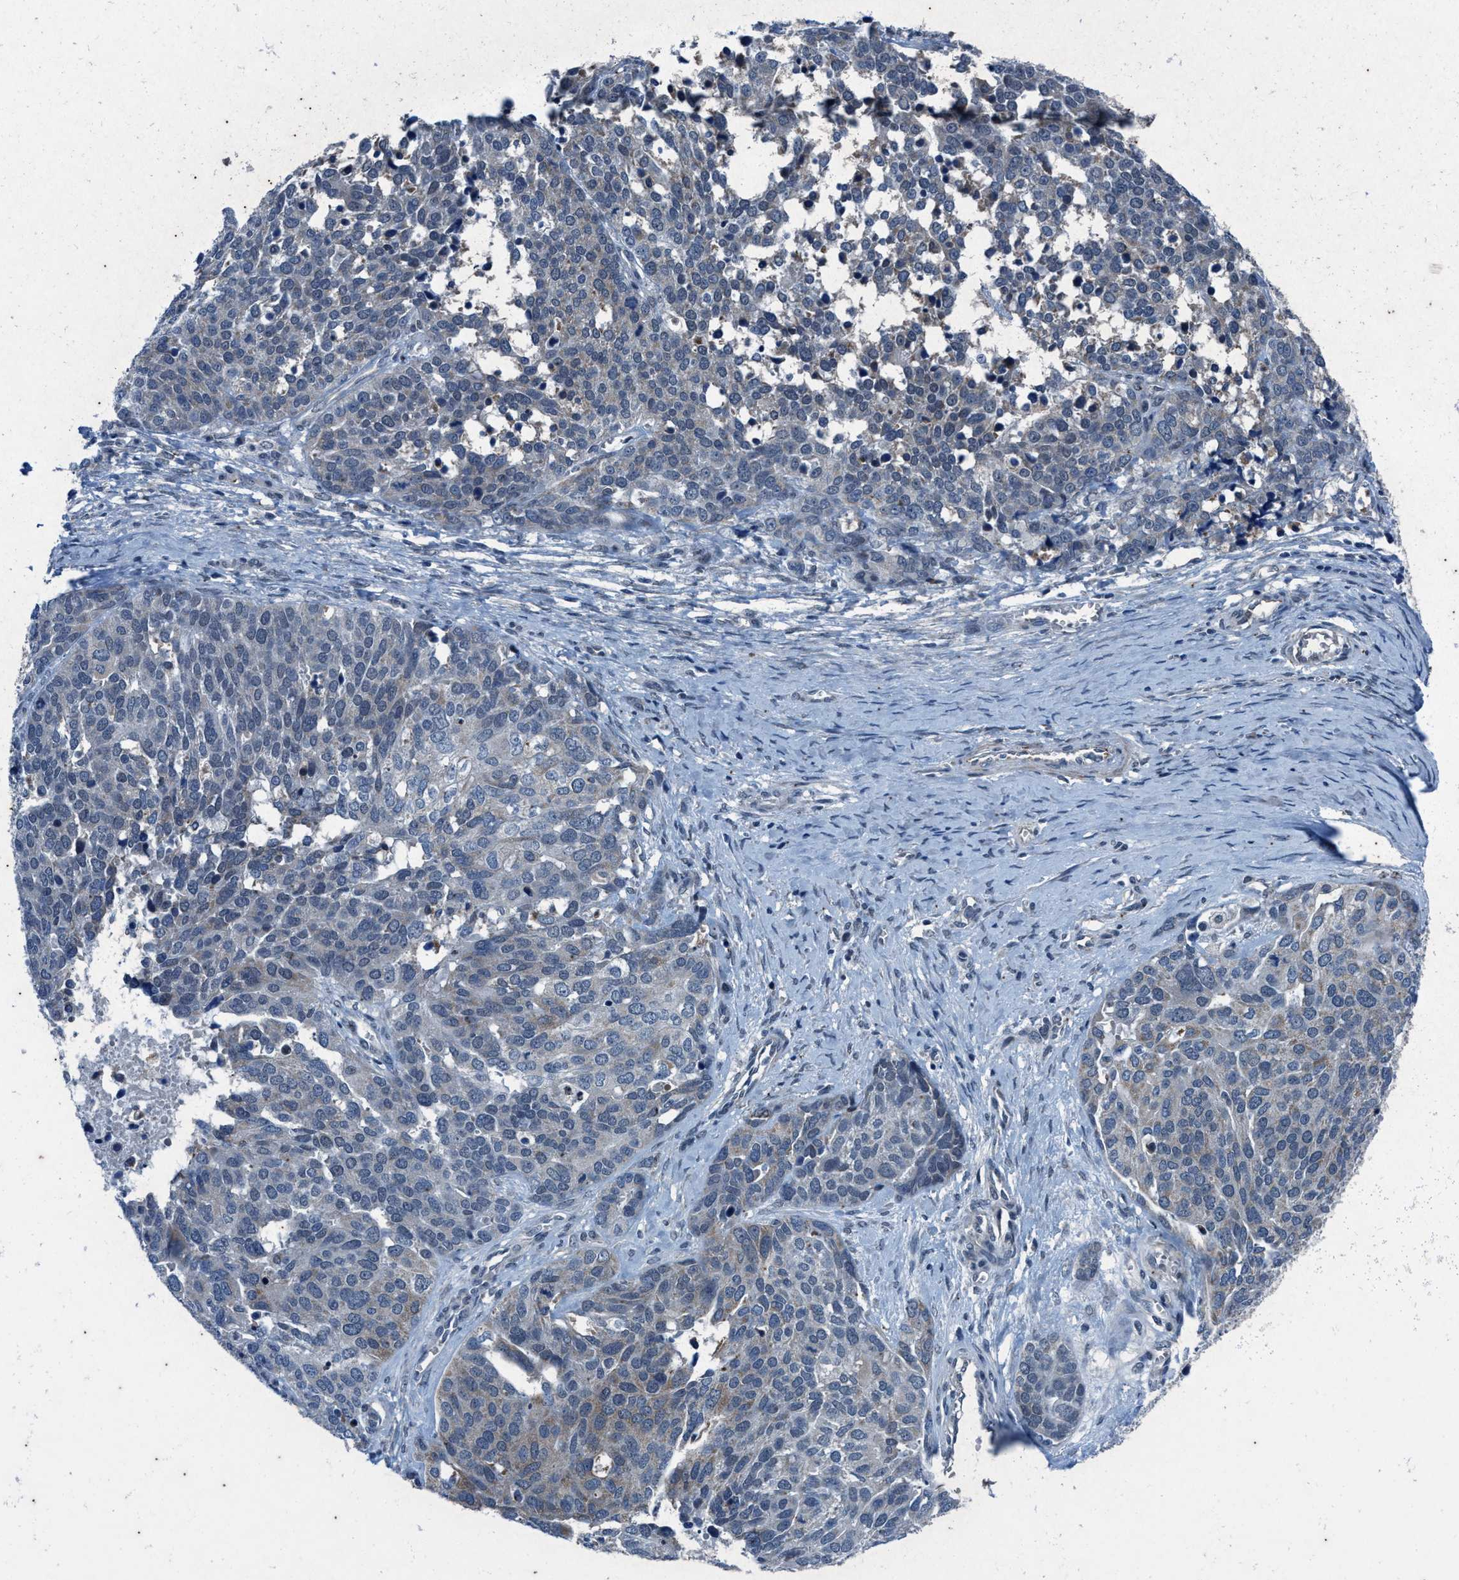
{"staining": {"intensity": "weak", "quantity": "<25%", "location": "cytoplasmic/membranous"}, "tissue": "ovarian cancer", "cell_type": "Tumor cells", "image_type": "cancer", "snomed": [{"axis": "morphology", "description": "Cystadenocarcinoma, serous, NOS"}, {"axis": "topography", "description": "Ovary"}], "caption": "Micrograph shows no significant protein expression in tumor cells of ovarian cancer (serous cystadenocarcinoma). (Brightfield microscopy of DAB immunohistochemistry (IHC) at high magnification).", "gene": "KIF24", "patient": {"sex": "female", "age": 44}}